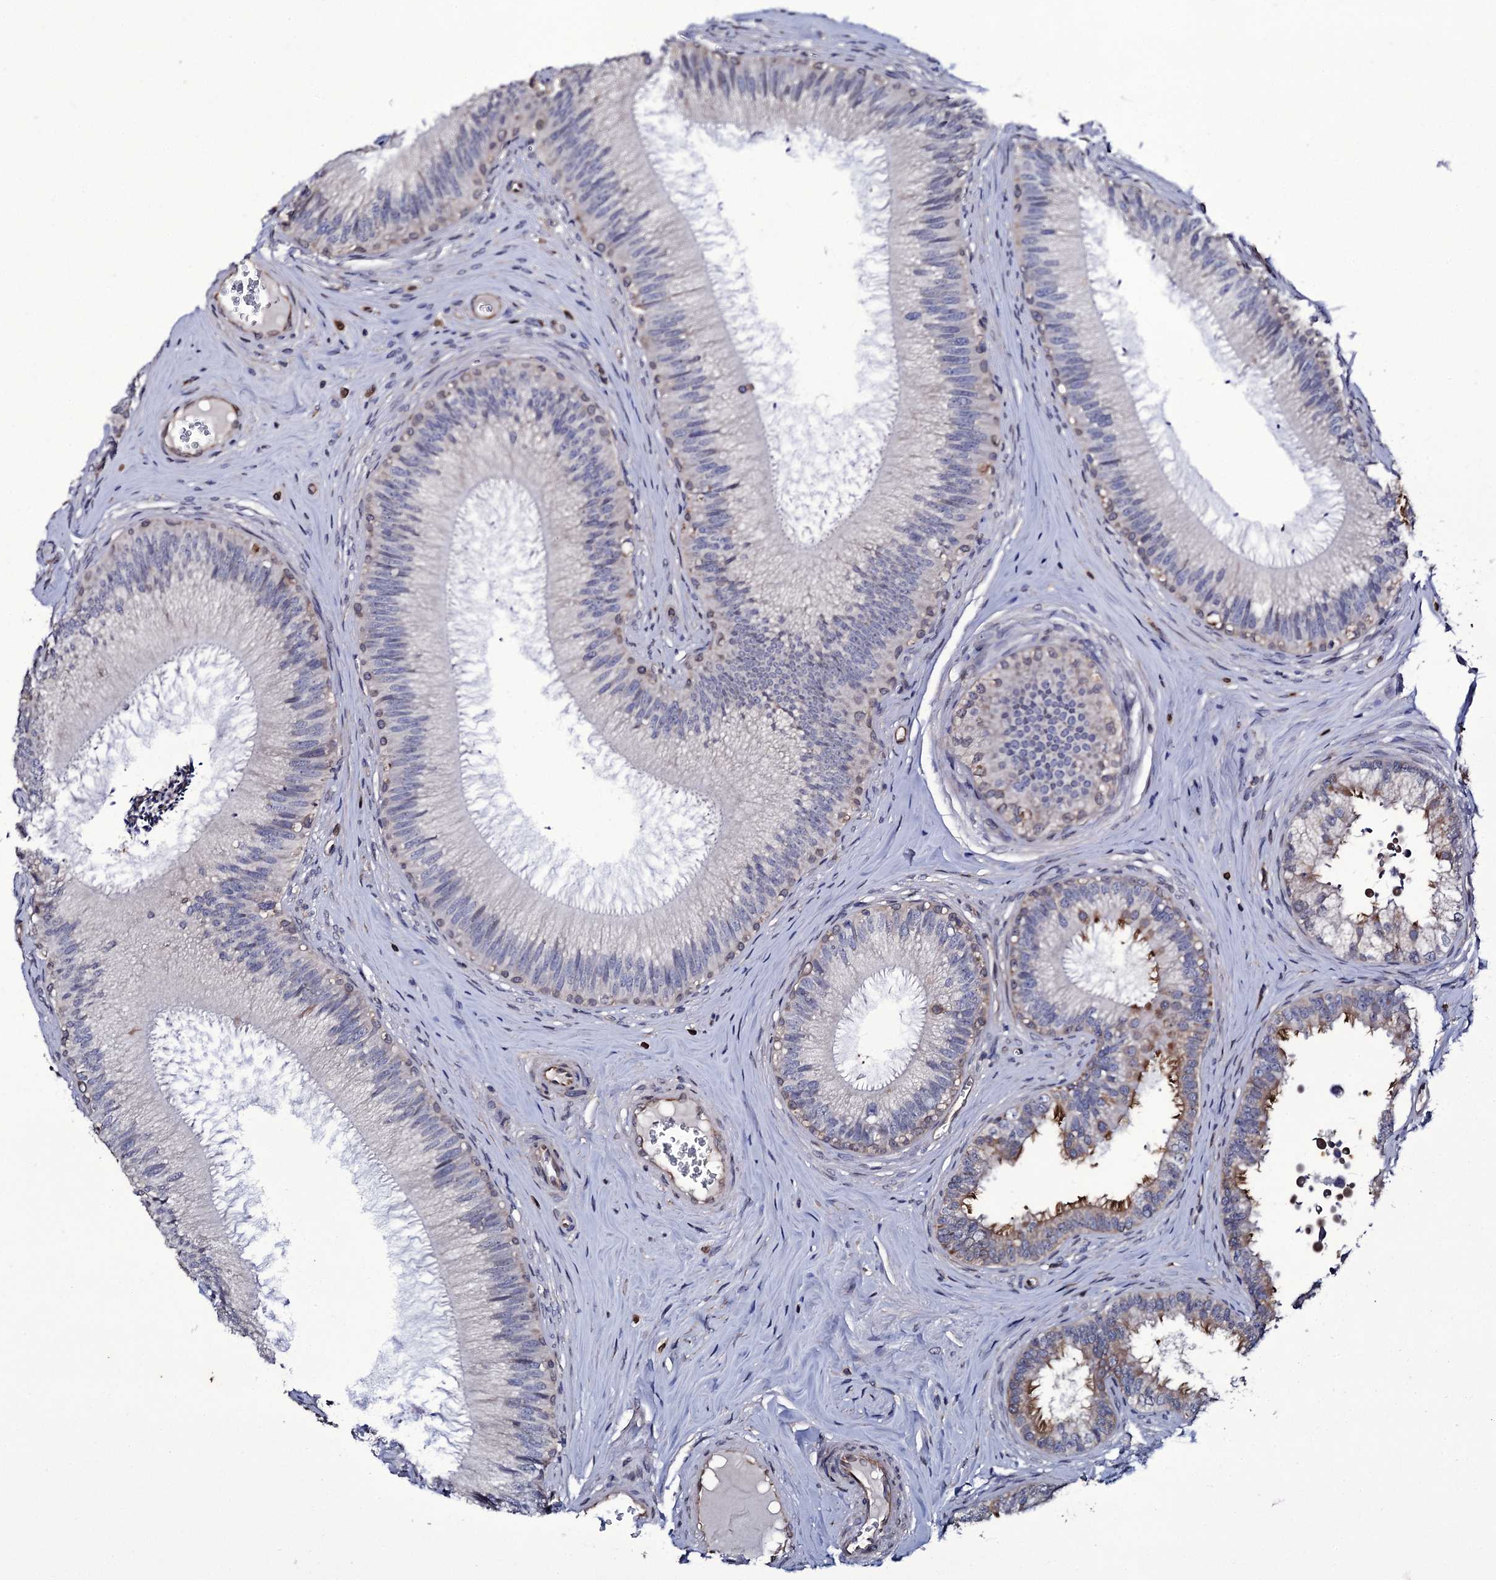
{"staining": {"intensity": "moderate", "quantity": "<25%", "location": "cytoplasmic/membranous"}, "tissue": "epididymis", "cell_type": "Glandular cells", "image_type": "normal", "snomed": [{"axis": "morphology", "description": "Normal tissue, NOS"}, {"axis": "topography", "description": "Epididymis"}], "caption": "Protein positivity by immunohistochemistry (IHC) reveals moderate cytoplasmic/membranous staining in approximately <25% of glandular cells in benign epididymis.", "gene": "TTC23", "patient": {"sex": "male", "age": 46}}